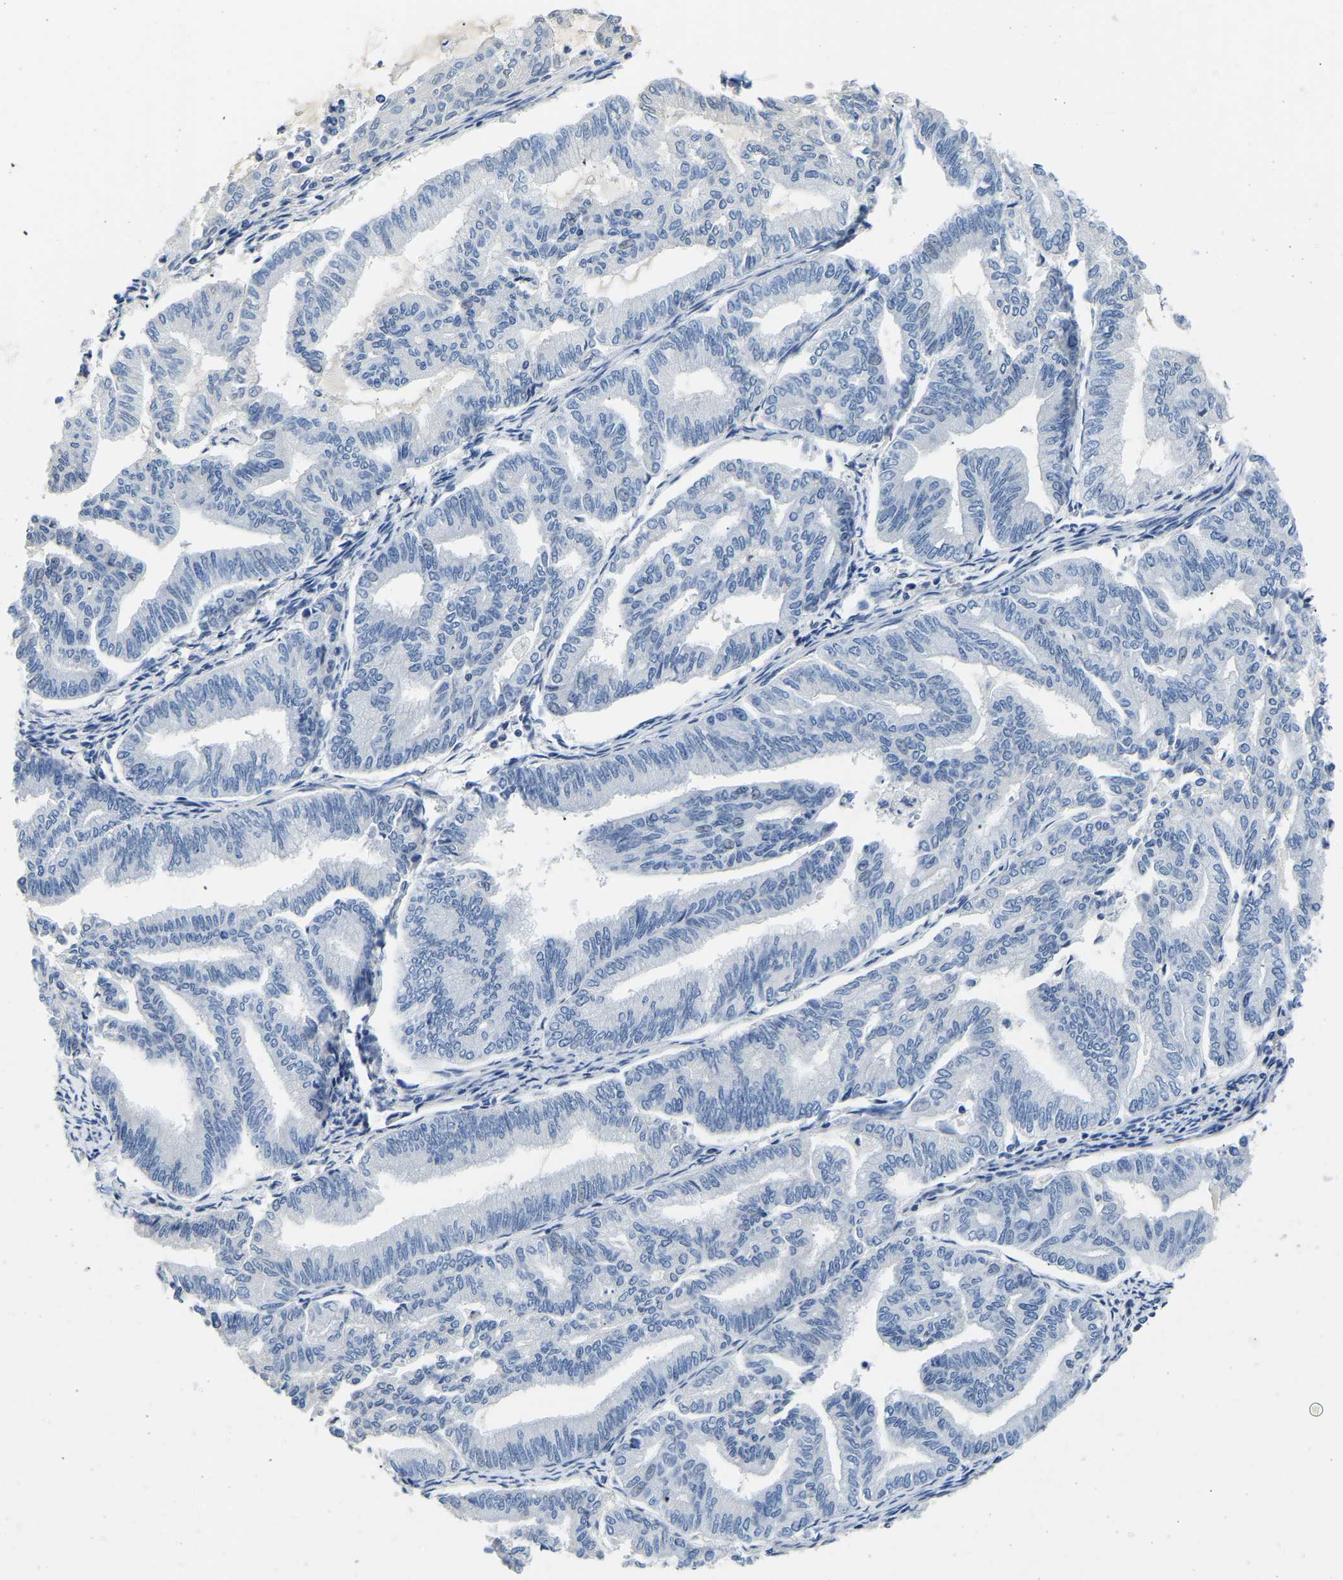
{"staining": {"intensity": "negative", "quantity": "none", "location": "none"}, "tissue": "endometrial cancer", "cell_type": "Tumor cells", "image_type": "cancer", "snomed": [{"axis": "morphology", "description": "Adenocarcinoma, NOS"}, {"axis": "topography", "description": "Endometrium"}], "caption": "This is an immunohistochemistry (IHC) micrograph of human adenocarcinoma (endometrial). There is no expression in tumor cells.", "gene": "PCK2", "patient": {"sex": "female", "age": 79}}